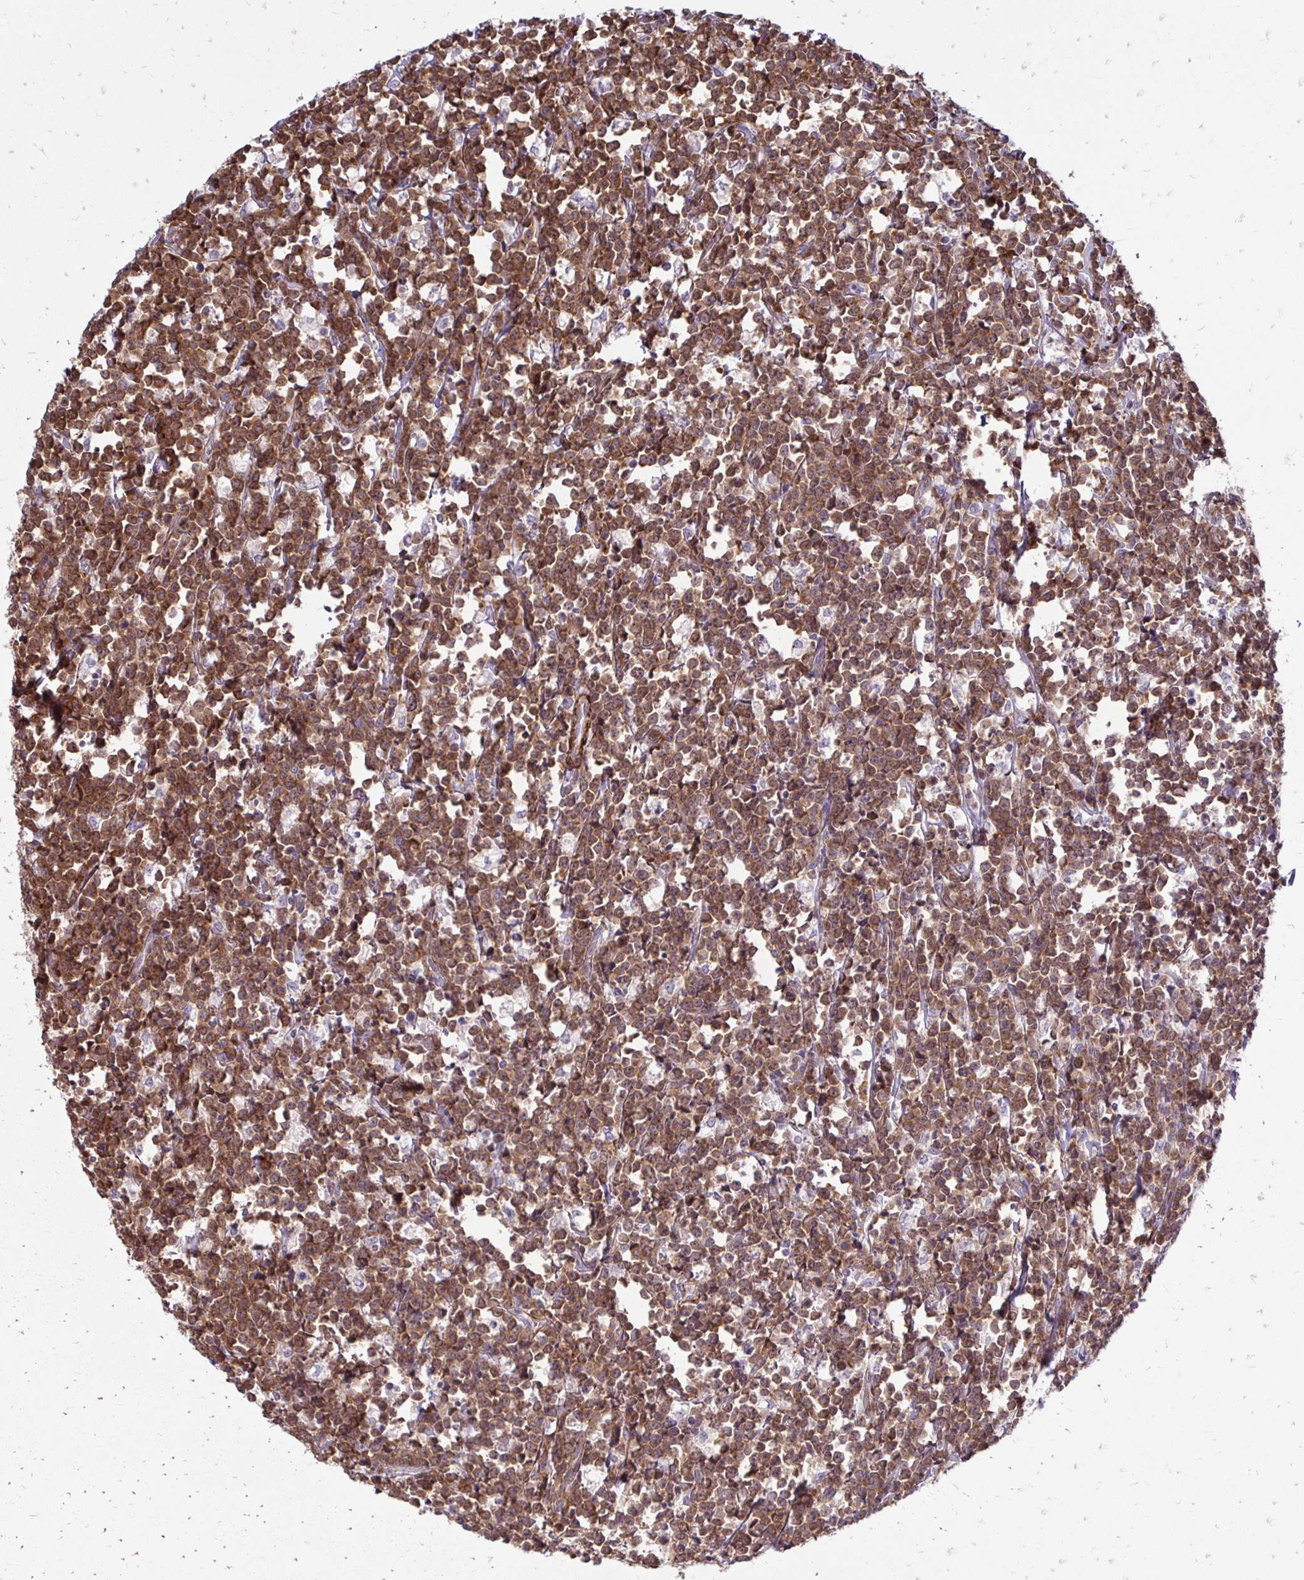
{"staining": {"intensity": "strong", "quantity": ">75%", "location": "cytoplasmic/membranous"}, "tissue": "lymphoma", "cell_type": "Tumor cells", "image_type": "cancer", "snomed": [{"axis": "morphology", "description": "Malignant lymphoma, non-Hodgkin's type, High grade"}, {"axis": "topography", "description": "Small intestine"}], "caption": "A high amount of strong cytoplasmic/membranous positivity is appreciated in about >75% of tumor cells in high-grade malignant lymphoma, non-Hodgkin's type tissue.", "gene": "CTPS1", "patient": {"sex": "female", "age": 56}}